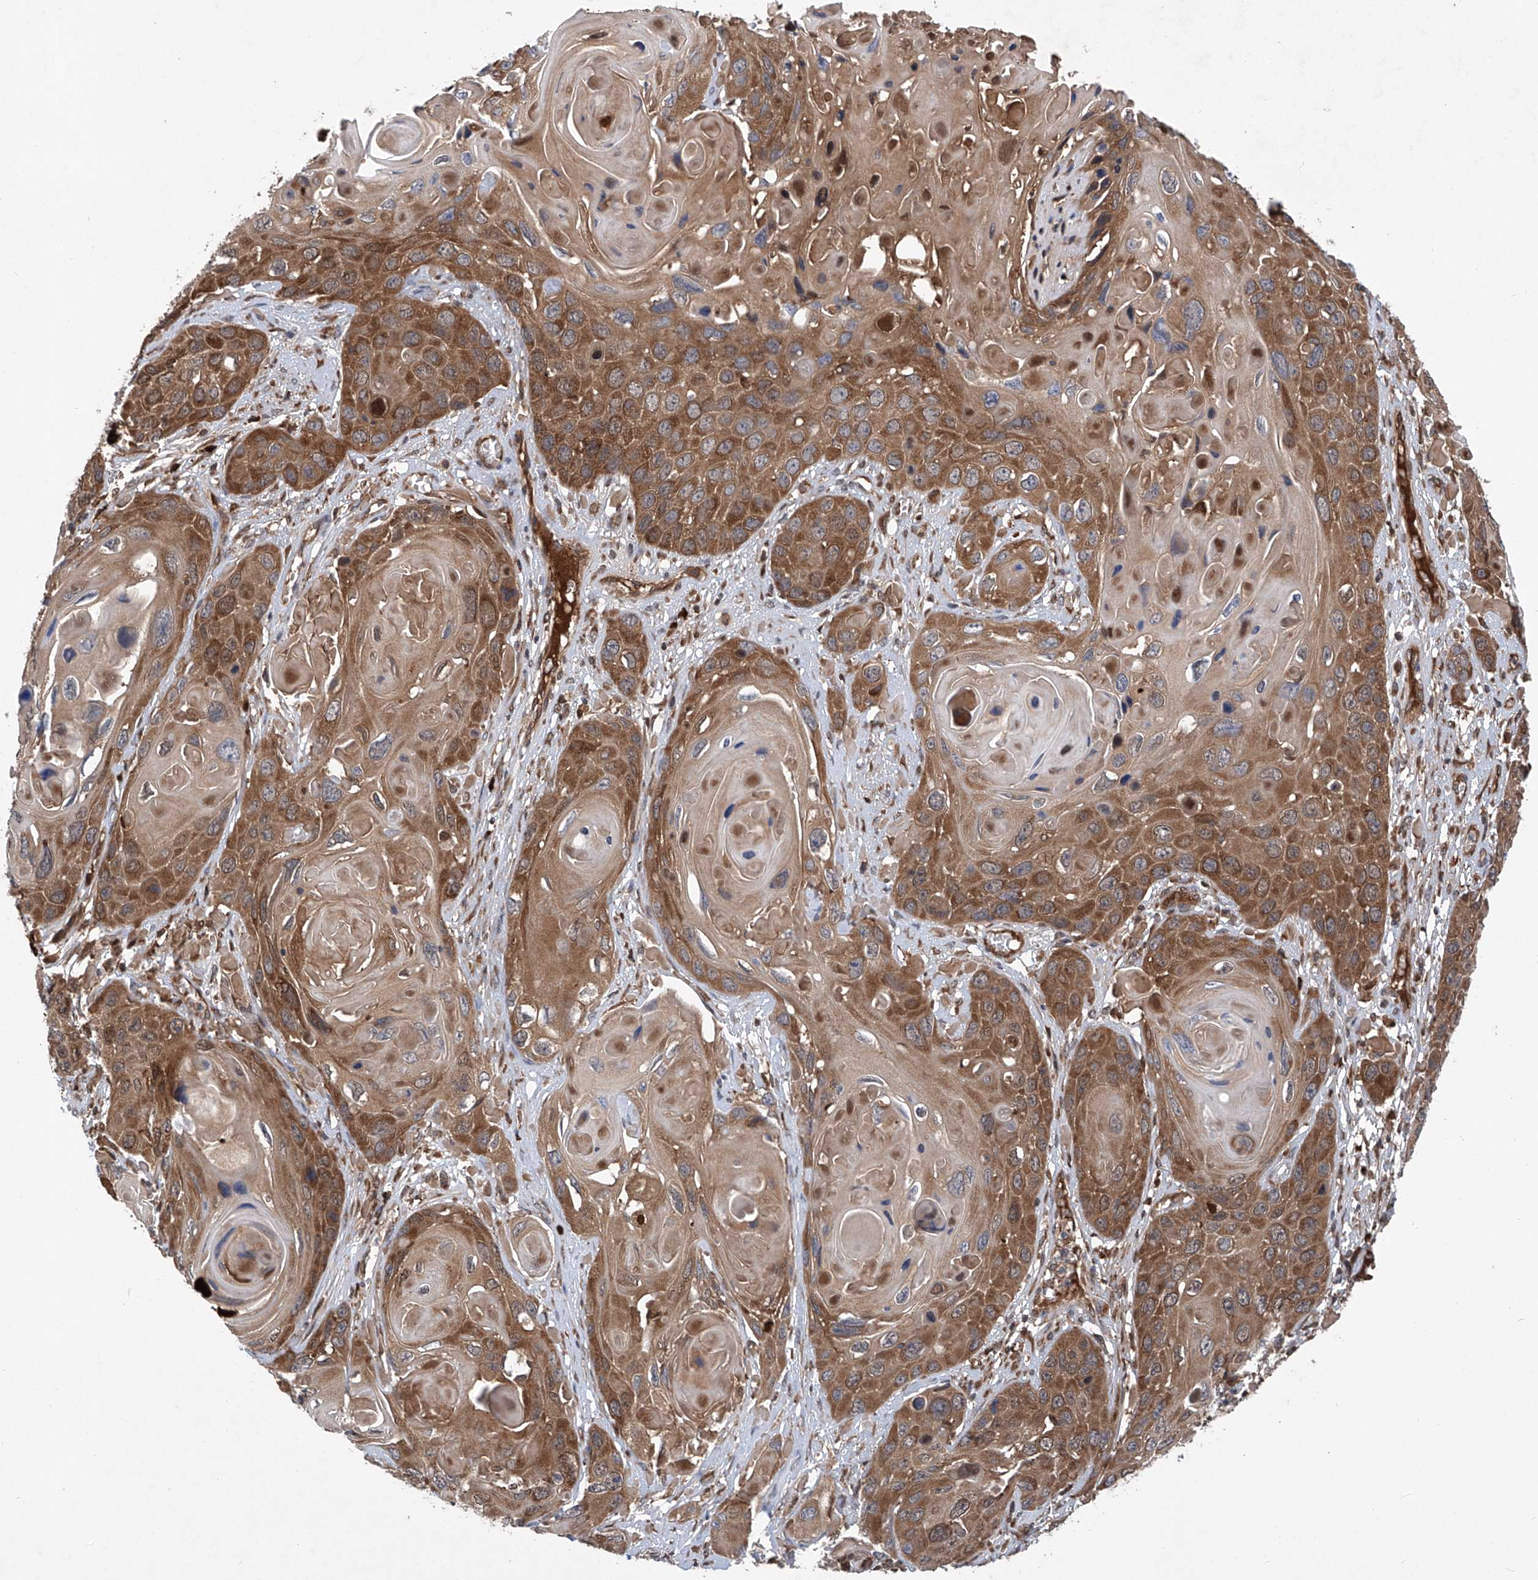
{"staining": {"intensity": "strong", "quantity": ">75%", "location": "cytoplasmic/membranous"}, "tissue": "skin cancer", "cell_type": "Tumor cells", "image_type": "cancer", "snomed": [{"axis": "morphology", "description": "Squamous cell carcinoma, NOS"}, {"axis": "topography", "description": "Skin"}], "caption": "Tumor cells reveal strong cytoplasmic/membranous positivity in approximately >75% of cells in squamous cell carcinoma (skin). The staining is performed using DAB brown chromogen to label protein expression. The nuclei are counter-stained blue using hematoxylin.", "gene": "ASCC3", "patient": {"sex": "male", "age": 55}}